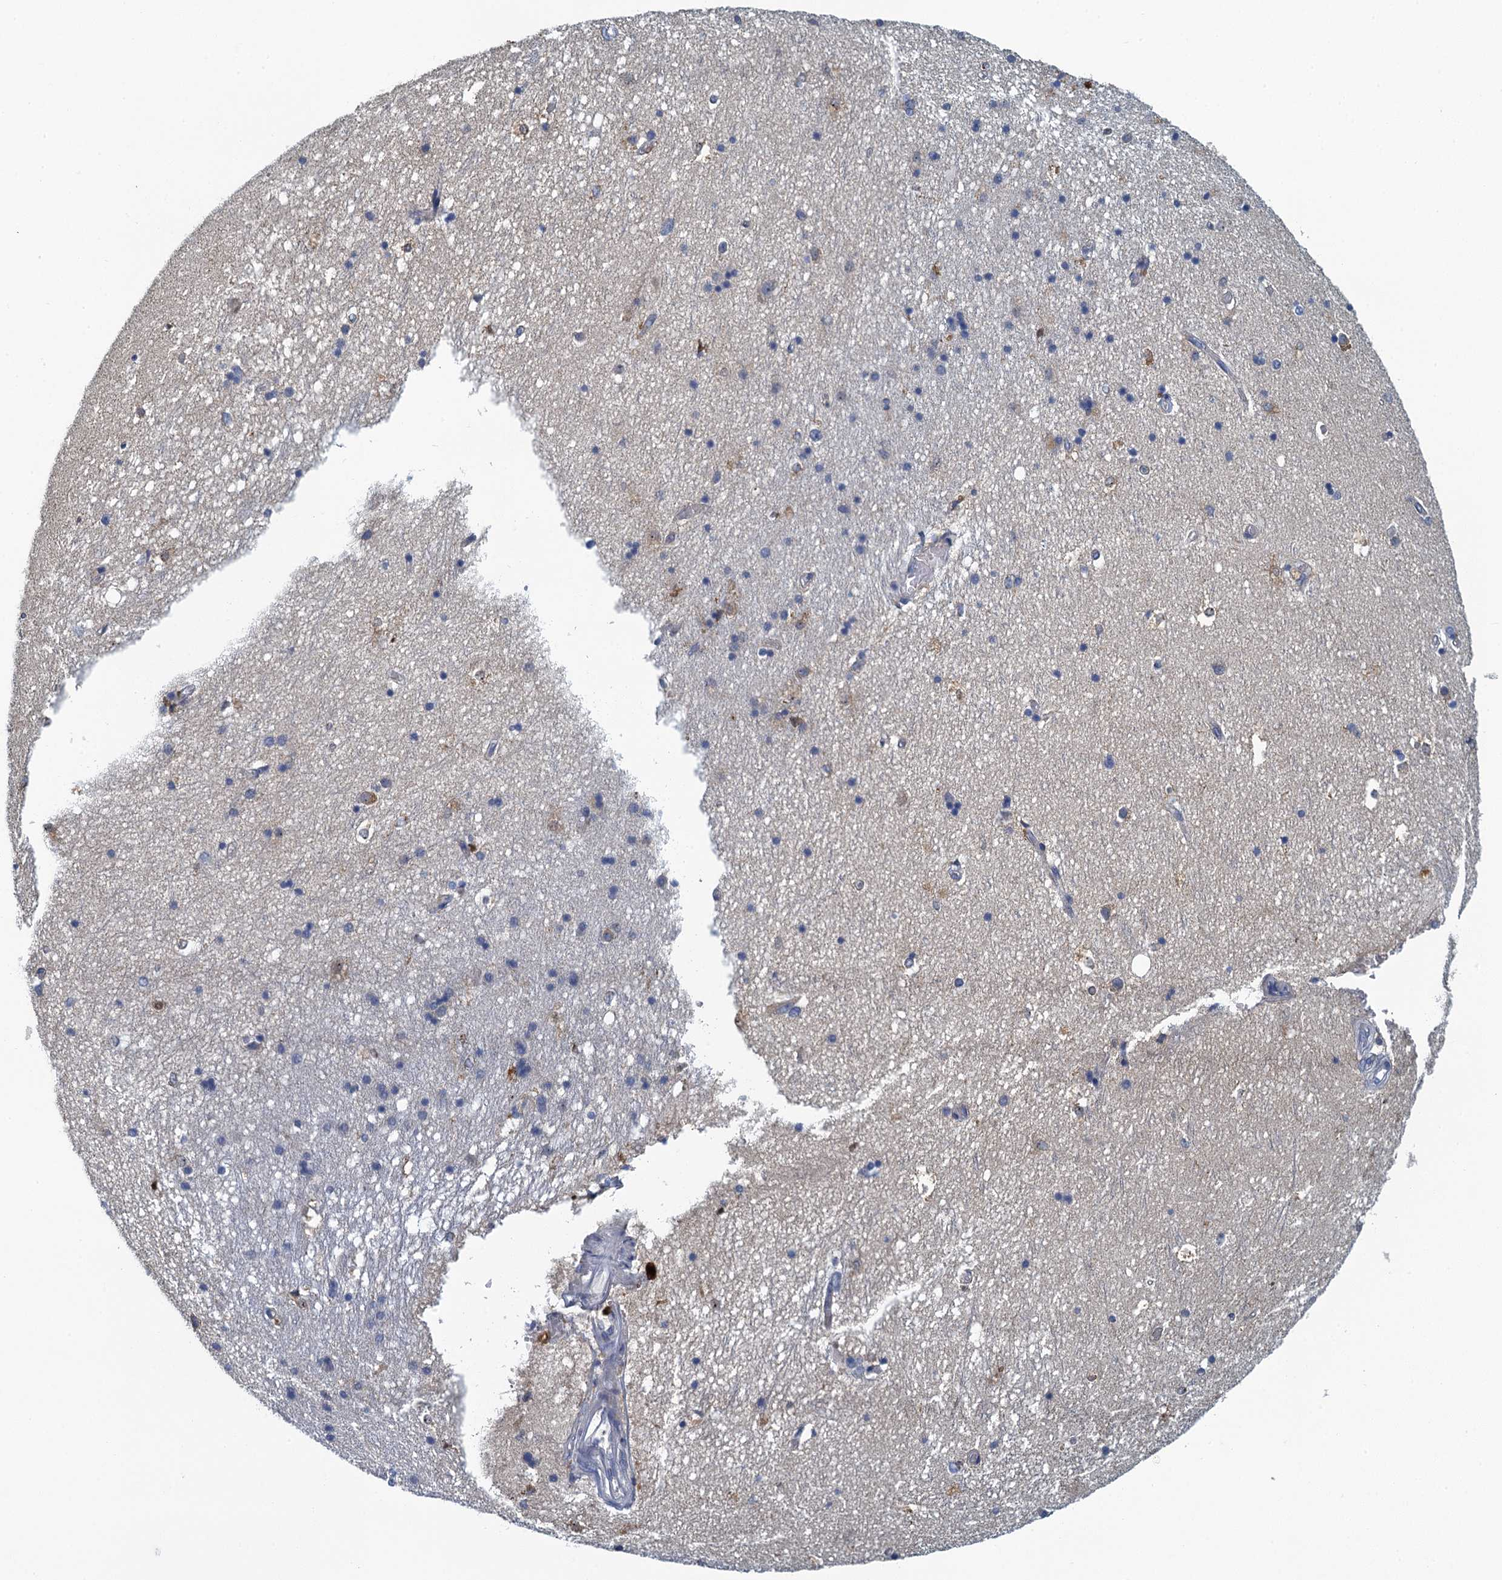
{"staining": {"intensity": "moderate", "quantity": "<25%", "location": "cytoplasmic/membranous"}, "tissue": "hippocampus", "cell_type": "Glial cells", "image_type": "normal", "snomed": [{"axis": "morphology", "description": "Normal tissue, NOS"}, {"axis": "topography", "description": "Hippocampus"}], "caption": "Immunohistochemistry (DAB) staining of unremarkable hippocampus shows moderate cytoplasmic/membranous protein positivity in approximately <25% of glial cells. (DAB (3,3'-diaminobenzidine) IHC with brightfield microscopy, high magnification).", "gene": "NCKAP1L", "patient": {"sex": "male", "age": 45}}